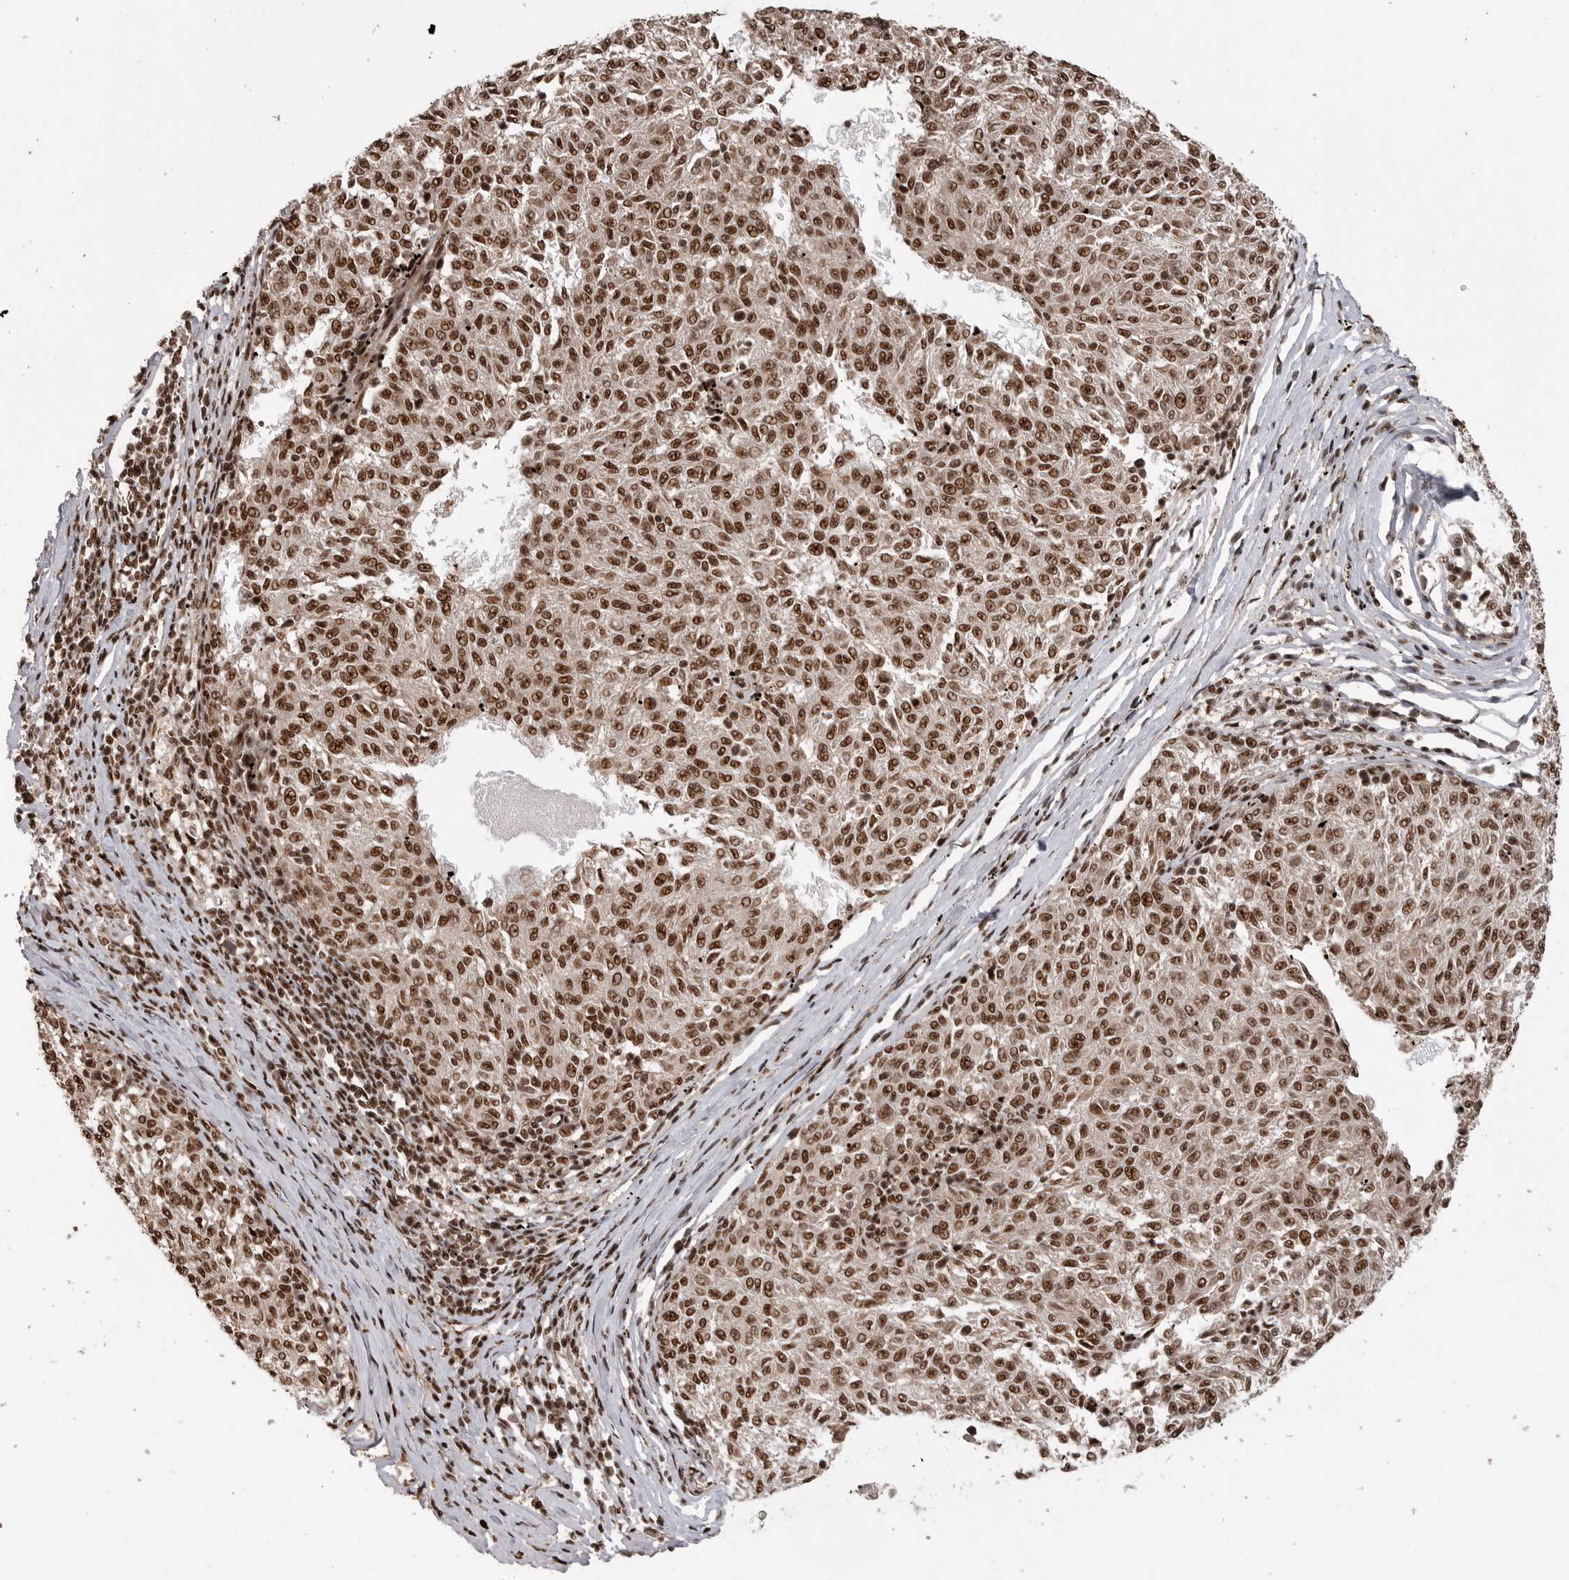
{"staining": {"intensity": "moderate", "quantity": ">75%", "location": "nuclear"}, "tissue": "melanoma", "cell_type": "Tumor cells", "image_type": "cancer", "snomed": [{"axis": "morphology", "description": "Malignant melanoma, NOS"}, {"axis": "topography", "description": "Skin"}], "caption": "This is a photomicrograph of IHC staining of malignant melanoma, which shows moderate staining in the nuclear of tumor cells.", "gene": "PPP1R8", "patient": {"sex": "female", "age": 72}}